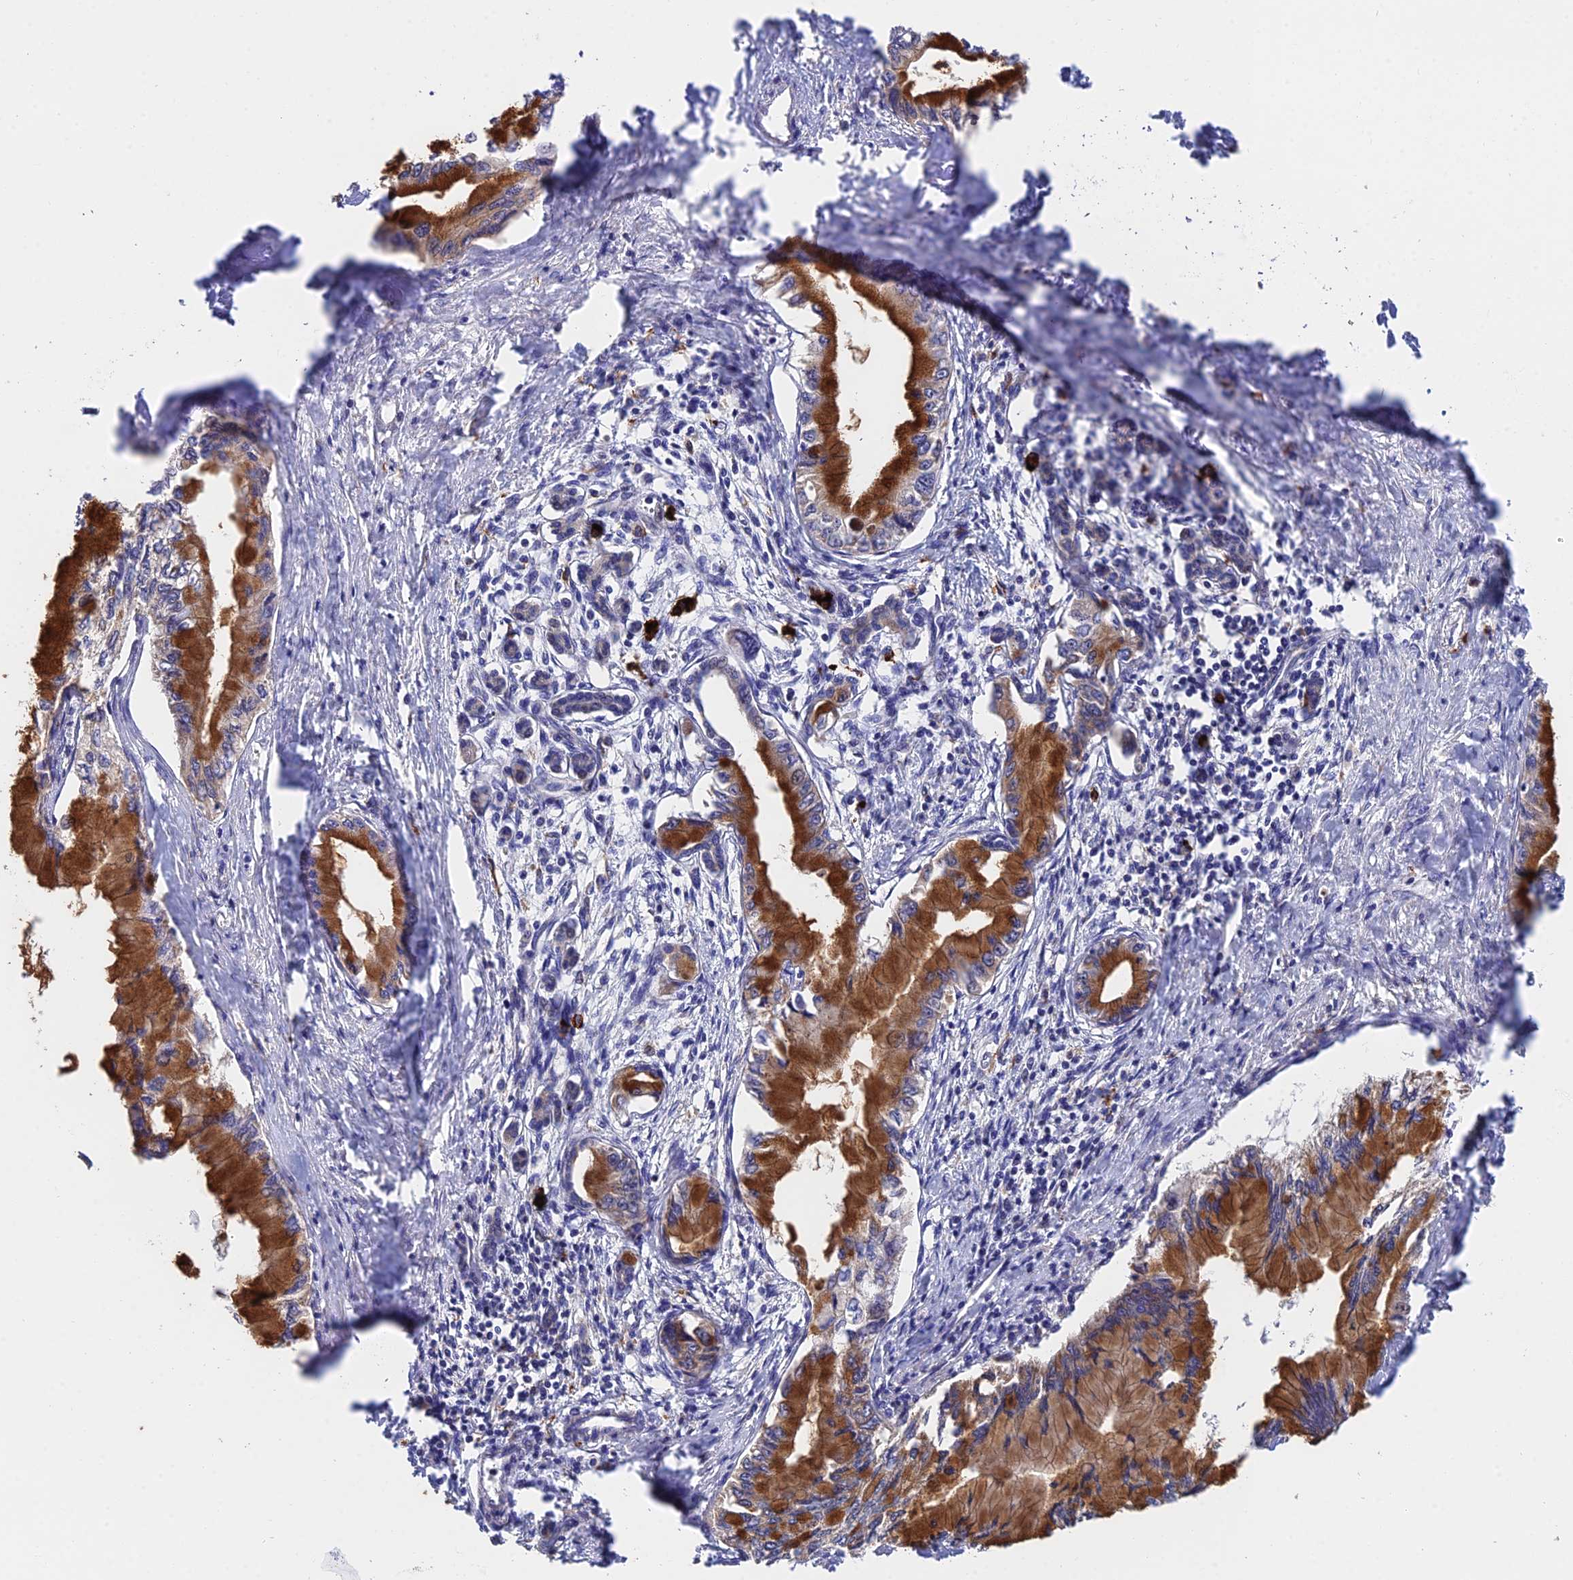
{"staining": {"intensity": "strong", "quantity": ">75%", "location": "cytoplasmic/membranous"}, "tissue": "pancreatic cancer", "cell_type": "Tumor cells", "image_type": "cancer", "snomed": [{"axis": "morphology", "description": "Adenocarcinoma, NOS"}, {"axis": "topography", "description": "Pancreas"}], "caption": "This is a photomicrograph of immunohistochemistry staining of pancreatic adenocarcinoma, which shows strong expression in the cytoplasmic/membranous of tumor cells.", "gene": "CDC37L1", "patient": {"sex": "male", "age": 48}}